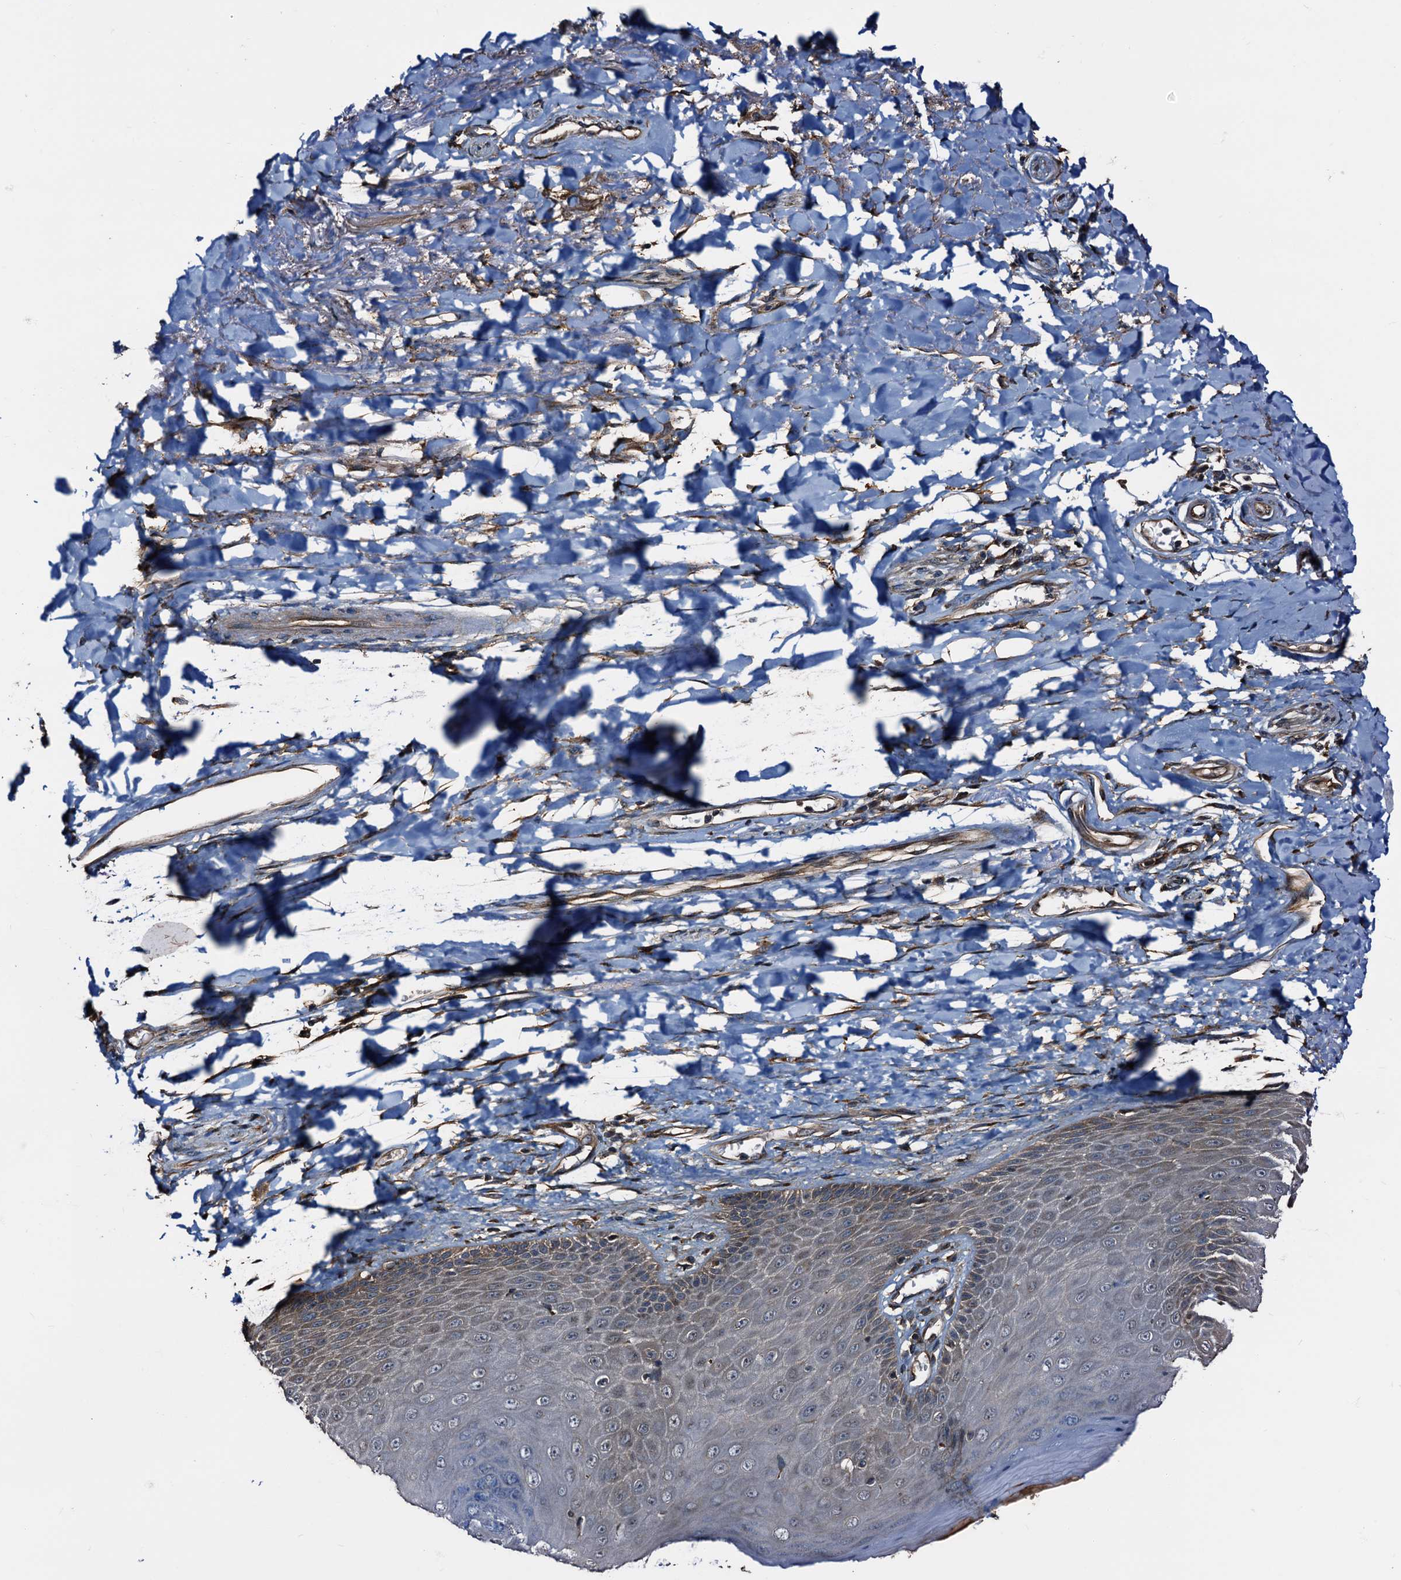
{"staining": {"intensity": "strong", "quantity": "25%-75%", "location": "cytoplasmic/membranous"}, "tissue": "skin", "cell_type": "Epidermal cells", "image_type": "normal", "snomed": [{"axis": "morphology", "description": "Normal tissue, NOS"}, {"axis": "topography", "description": "Anal"}], "caption": "Immunohistochemical staining of normal skin demonstrates strong cytoplasmic/membranous protein positivity in about 25%-75% of epidermal cells.", "gene": "PEX5", "patient": {"sex": "male", "age": 78}}